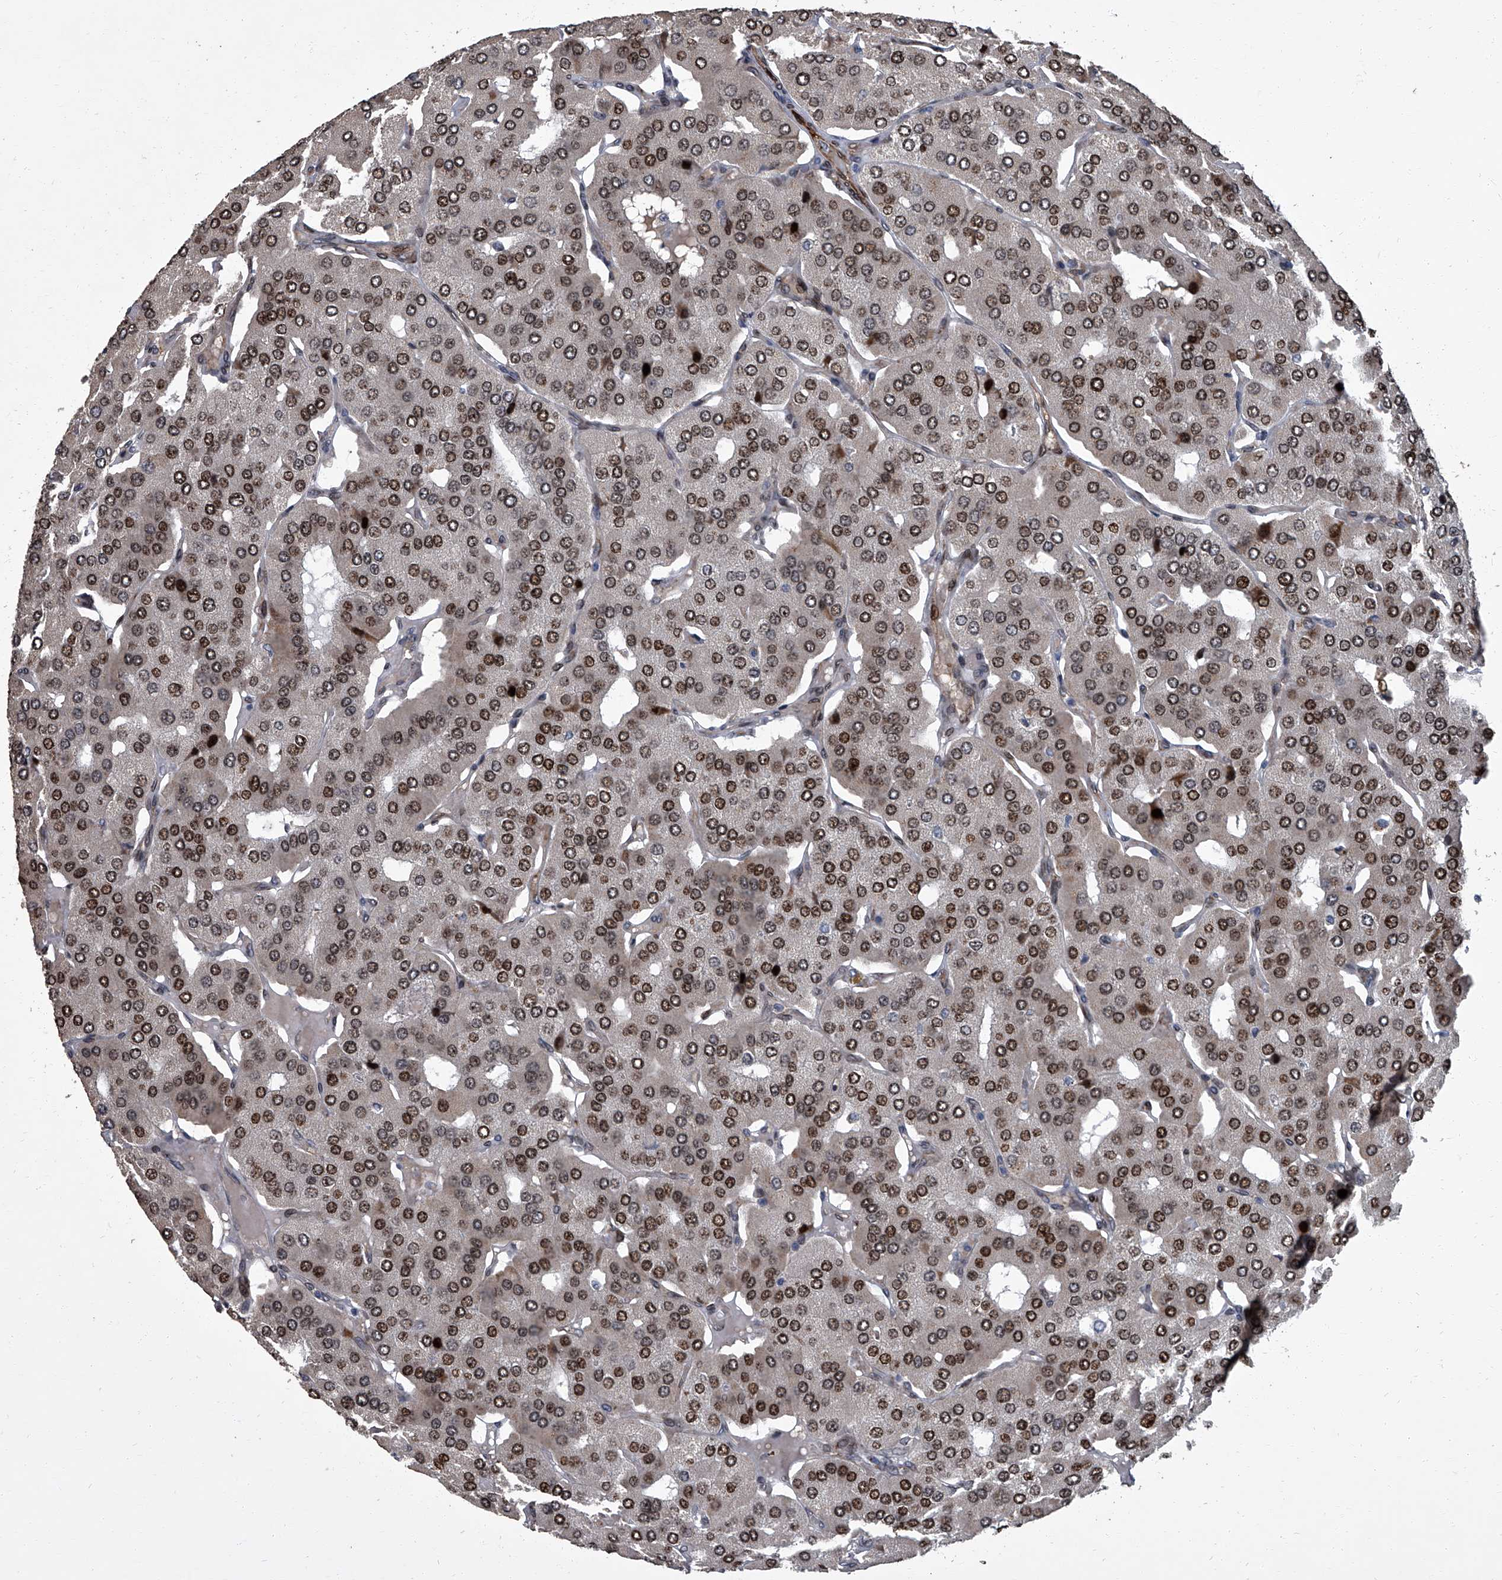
{"staining": {"intensity": "strong", "quantity": ">75%", "location": "cytoplasmic/membranous,nuclear"}, "tissue": "parathyroid gland", "cell_type": "Glandular cells", "image_type": "normal", "snomed": [{"axis": "morphology", "description": "Normal tissue, NOS"}, {"axis": "morphology", "description": "Adenoma, NOS"}, {"axis": "topography", "description": "Parathyroid gland"}], "caption": "IHC of benign human parathyroid gland demonstrates high levels of strong cytoplasmic/membranous,nuclear expression in approximately >75% of glandular cells.", "gene": "LRRC8C", "patient": {"sex": "female", "age": 86}}